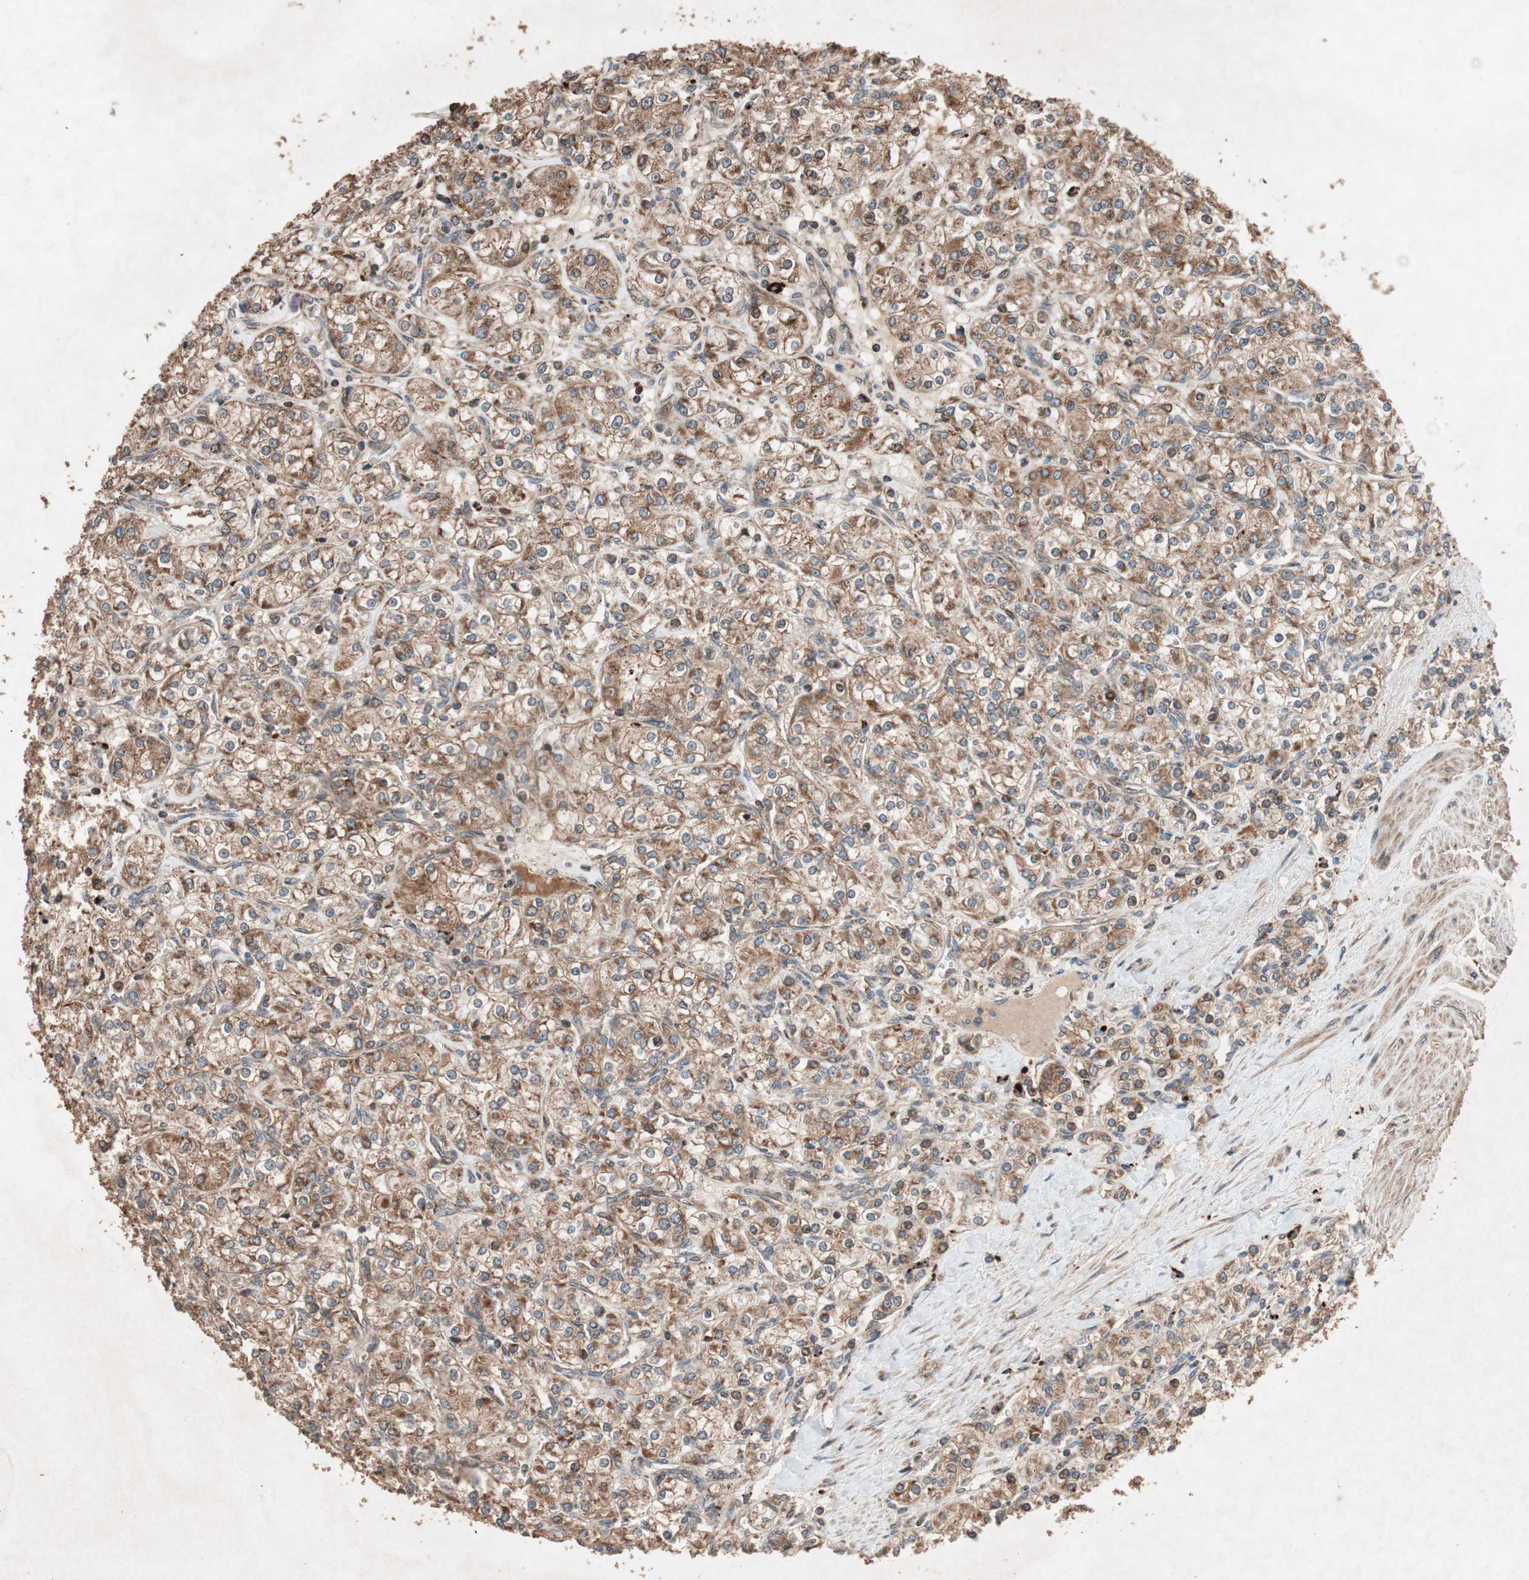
{"staining": {"intensity": "moderate", "quantity": ">75%", "location": "cytoplasmic/membranous"}, "tissue": "renal cancer", "cell_type": "Tumor cells", "image_type": "cancer", "snomed": [{"axis": "morphology", "description": "Adenocarcinoma, NOS"}, {"axis": "topography", "description": "Kidney"}], "caption": "Immunohistochemistry (IHC) of adenocarcinoma (renal) demonstrates medium levels of moderate cytoplasmic/membranous positivity in approximately >75% of tumor cells.", "gene": "RAB1A", "patient": {"sex": "male", "age": 77}}